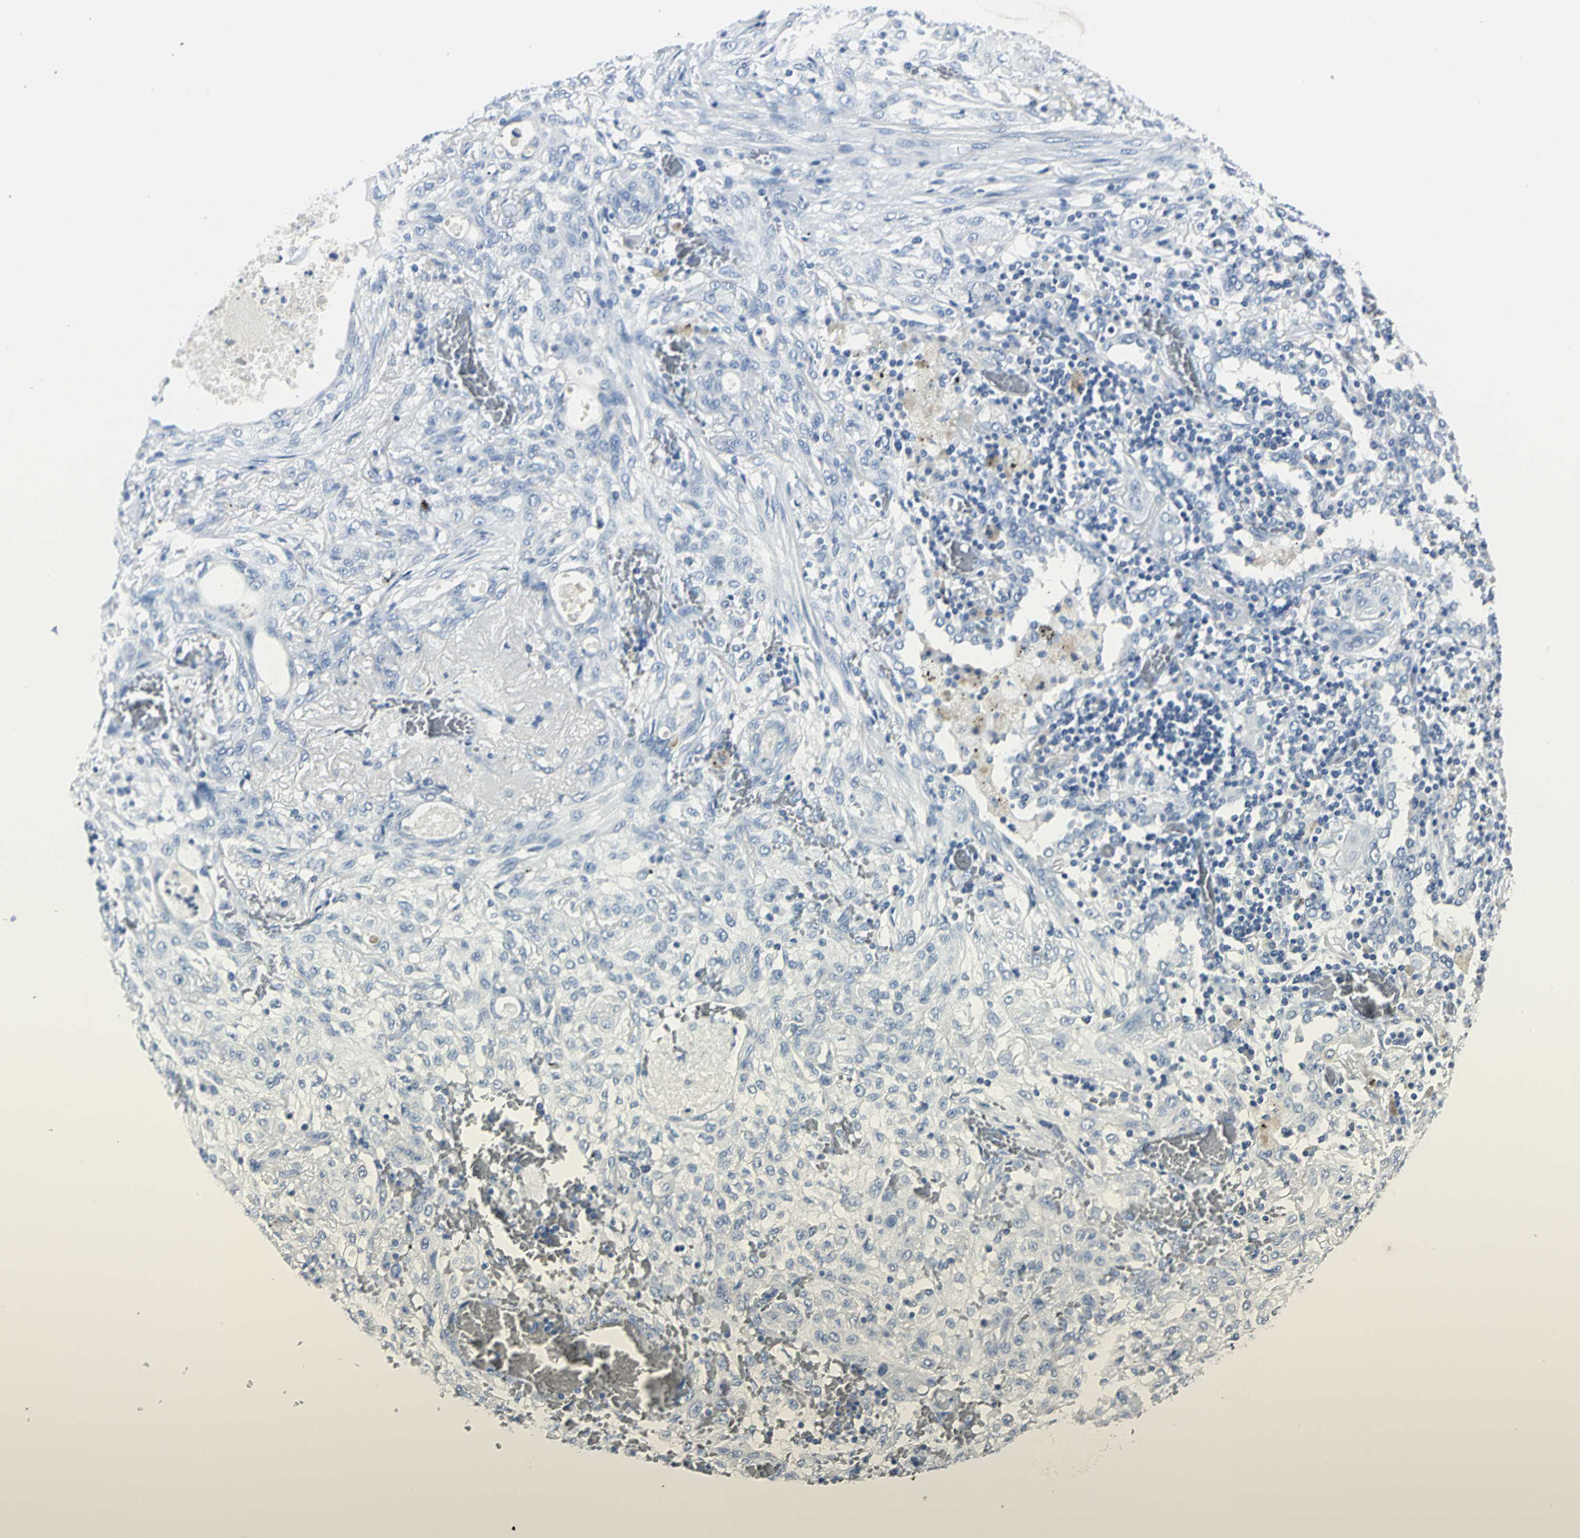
{"staining": {"intensity": "negative", "quantity": "none", "location": "none"}, "tissue": "lung cancer", "cell_type": "Tumor cells", "image_type": "cancer", "snomed": [{"axis": "morphology", "description": "Squamous cell carcinoma, NOS"}, {"axis": "topography", "description": "Lung"}], "caption": "This is an immunohistochemistry (IHC) histopathology image of human lung cancer. There is no staining in tumor cells.", "gene": "RIPOR1", "patient": {"sex": "female", "age": 47}}